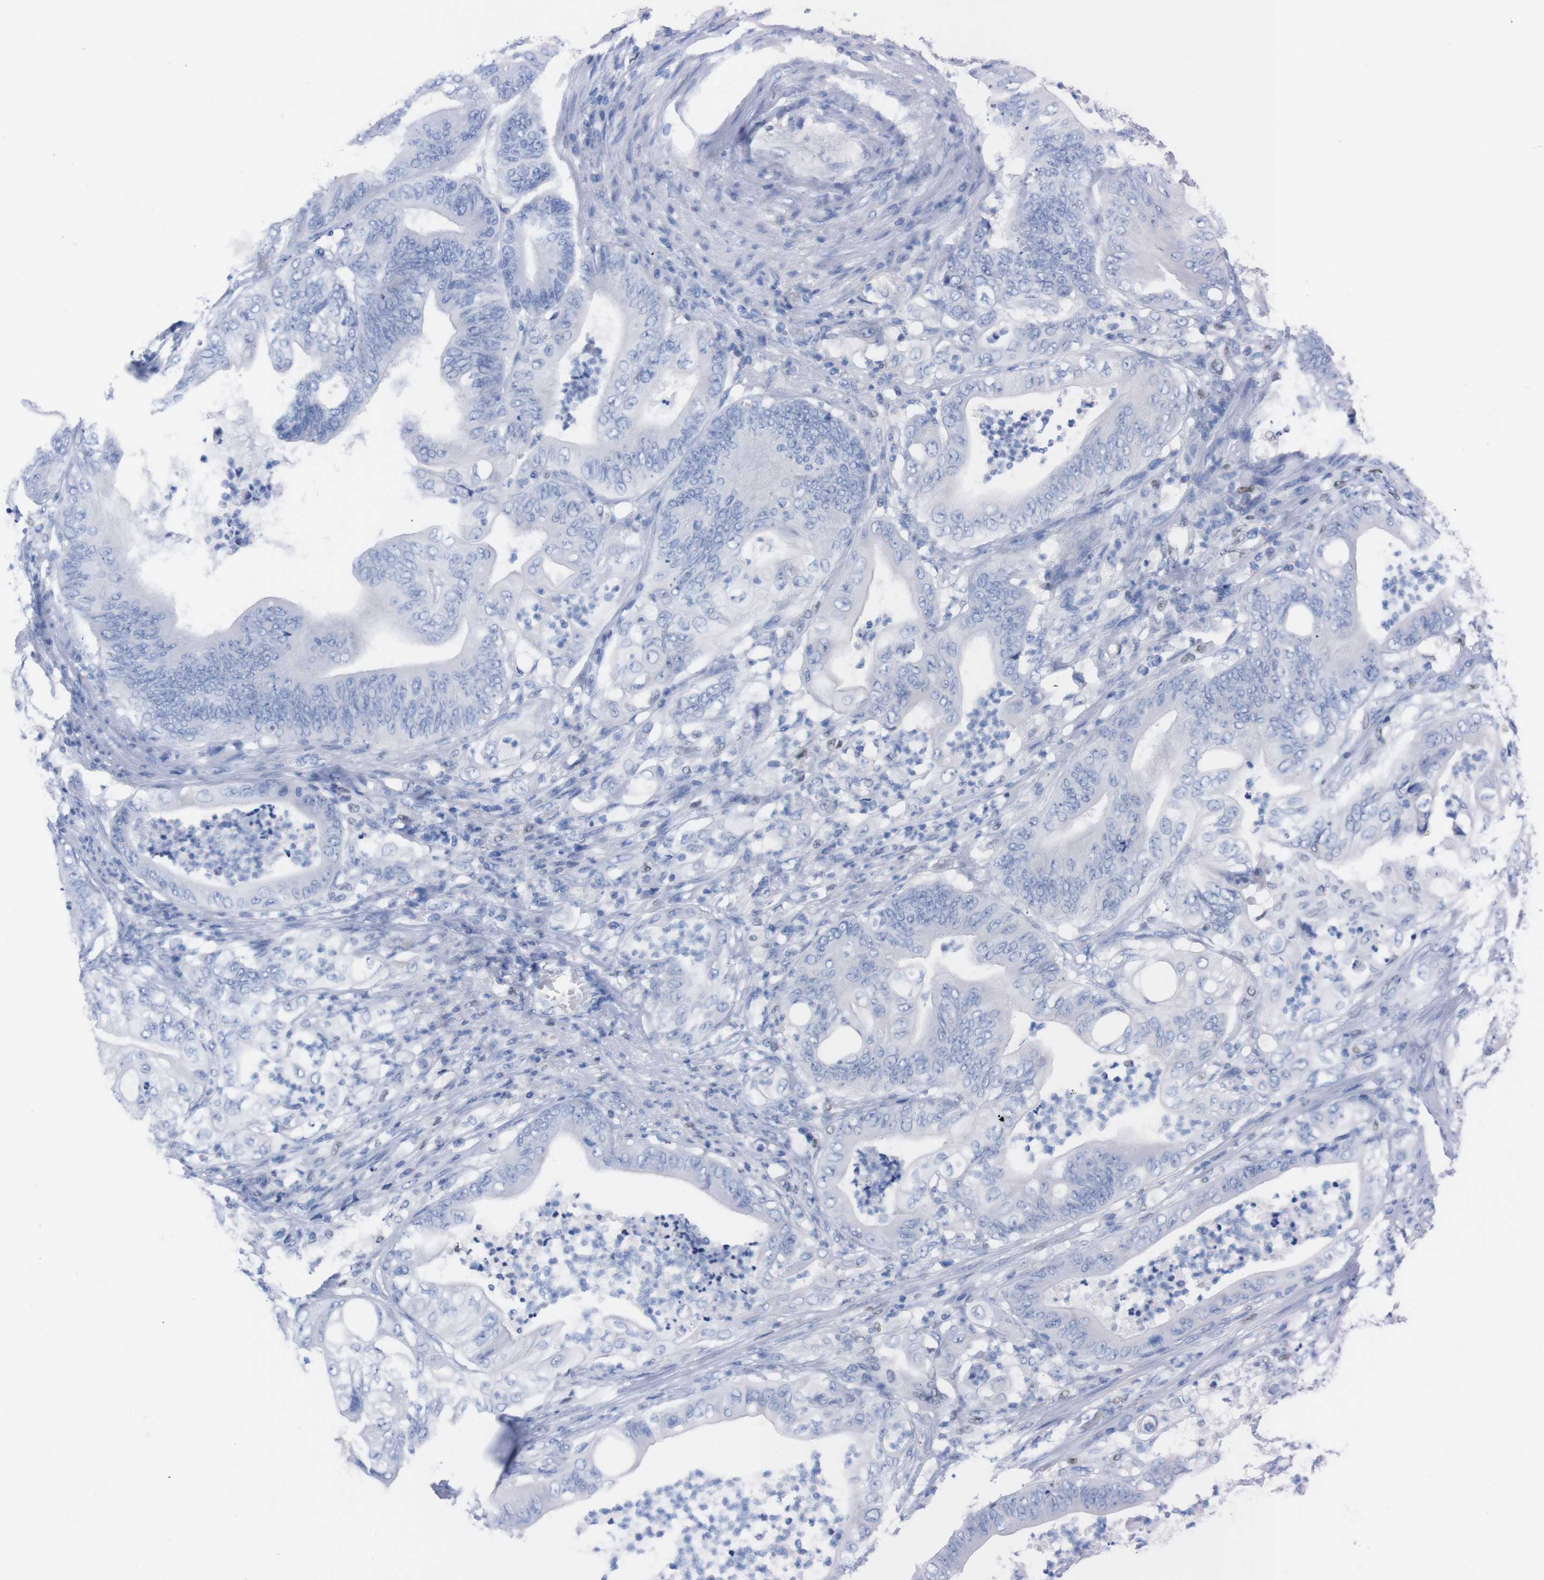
{"staining": {"intensity": "negative", "quantity": "none", "location": "none"}, "tissue": "stomach cancer", "cell_type": "Tumor cells", "image_type": "cancer", "snomed": [{"axis": "morphology", "description": "Adenocarcinoma, NOS"}, {"axis": "topography", "description": "Stomach"}], "caption": "Stomach cancer stained for a protein using immunohistochemistry reveals no expression tumor cells.", "gene": "P2RY12", "patient": {"sex": "female", "age": 73}}